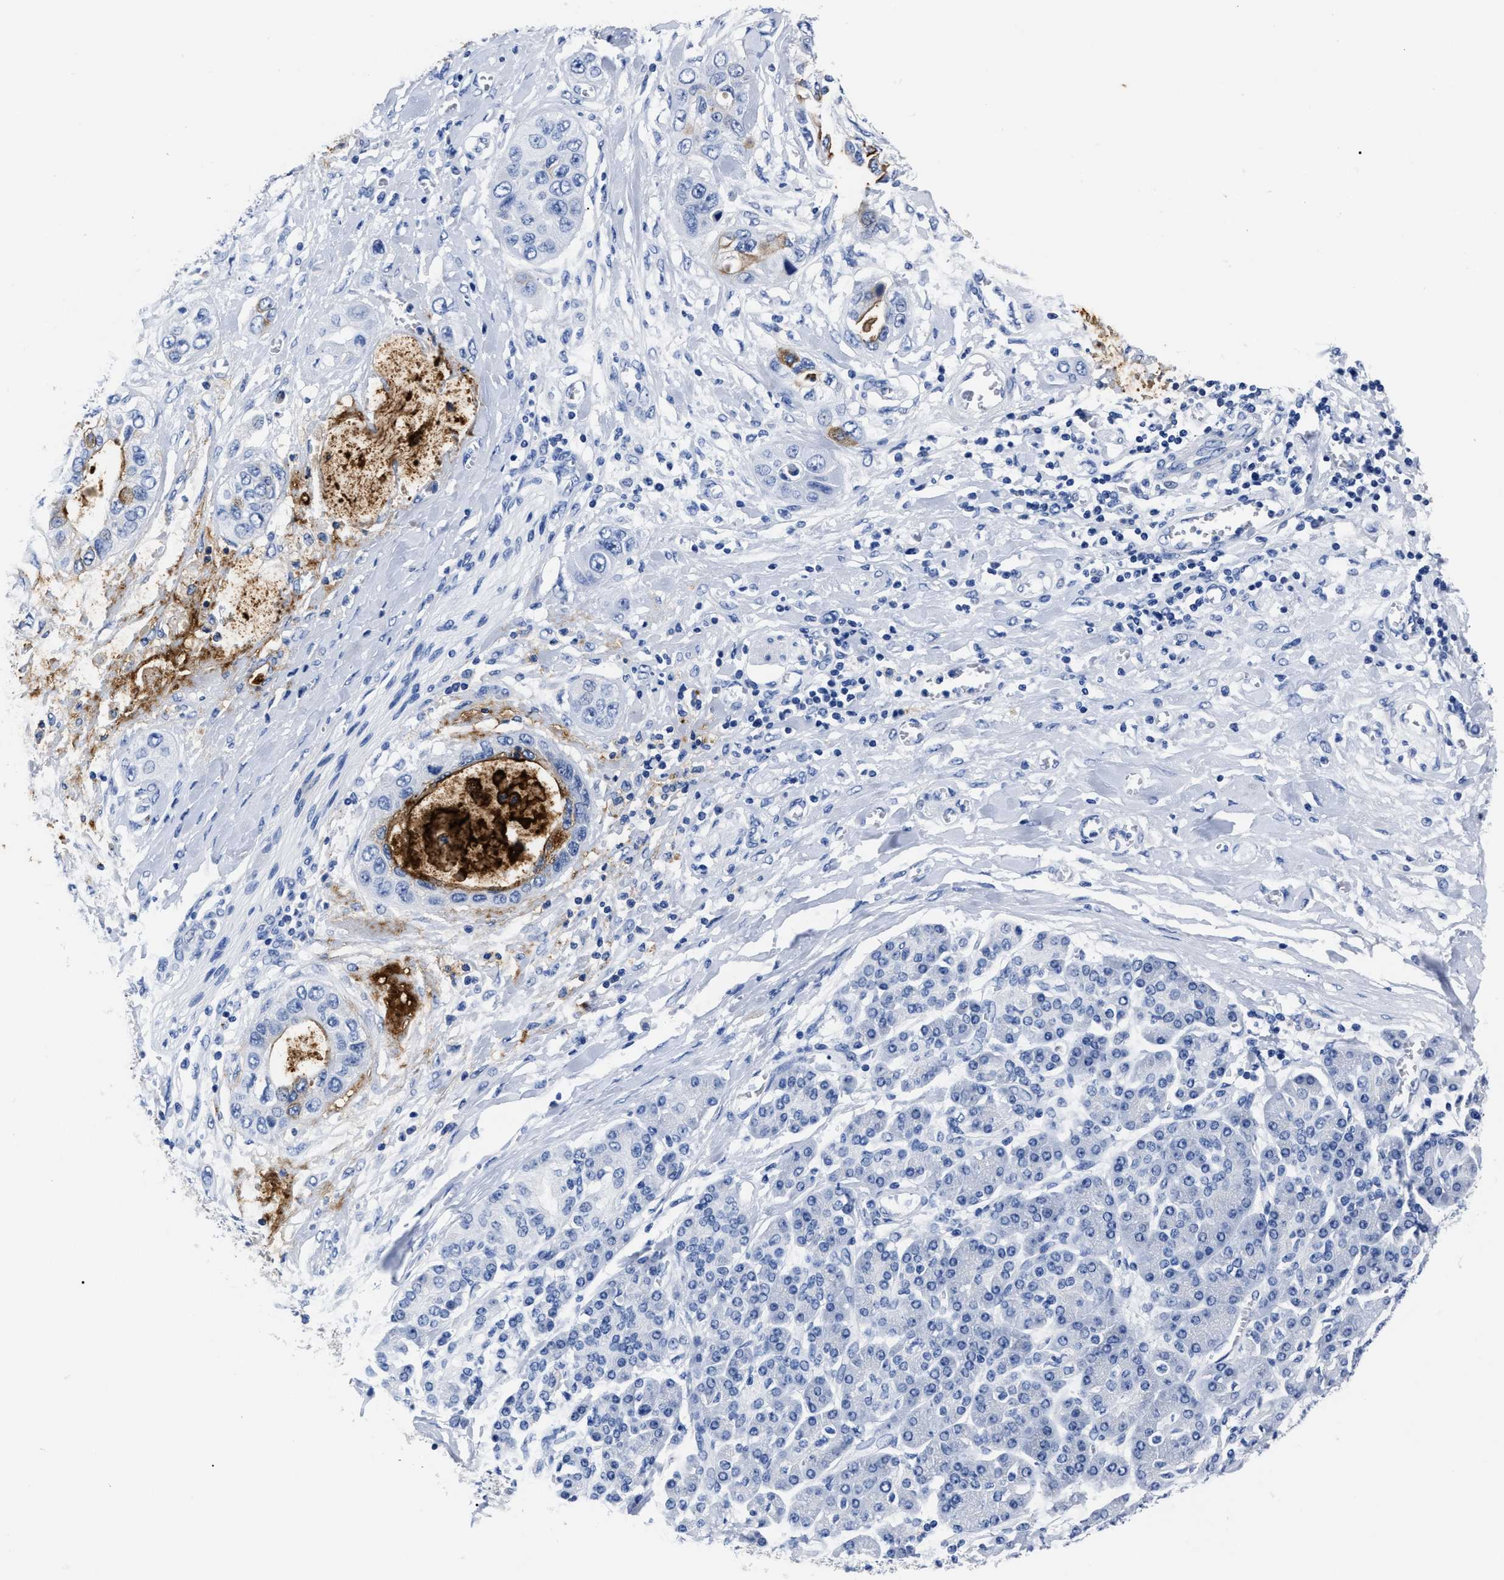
{"staining": {"intensity": "moderate", "quantity": "<25%", "location": "cytoplasmic/membranous"}, "tissue": "pancreatic cancer", "cell_type": "Tumor cells", "image_type": "cancer", "snomed": [{"axis": "morphology", "description": "Adenocarcinoma, NOS"}, {"axis": "topography", "description": "Pancreas"}], "caption": "Protein staining reveals moderate cytoplasmic/membranous staining in approximately <25% of tumor cells in pancreatic adenocarcinoma.", "gene": "ALPG", "patient": {"sex": "female", "age": 70}}